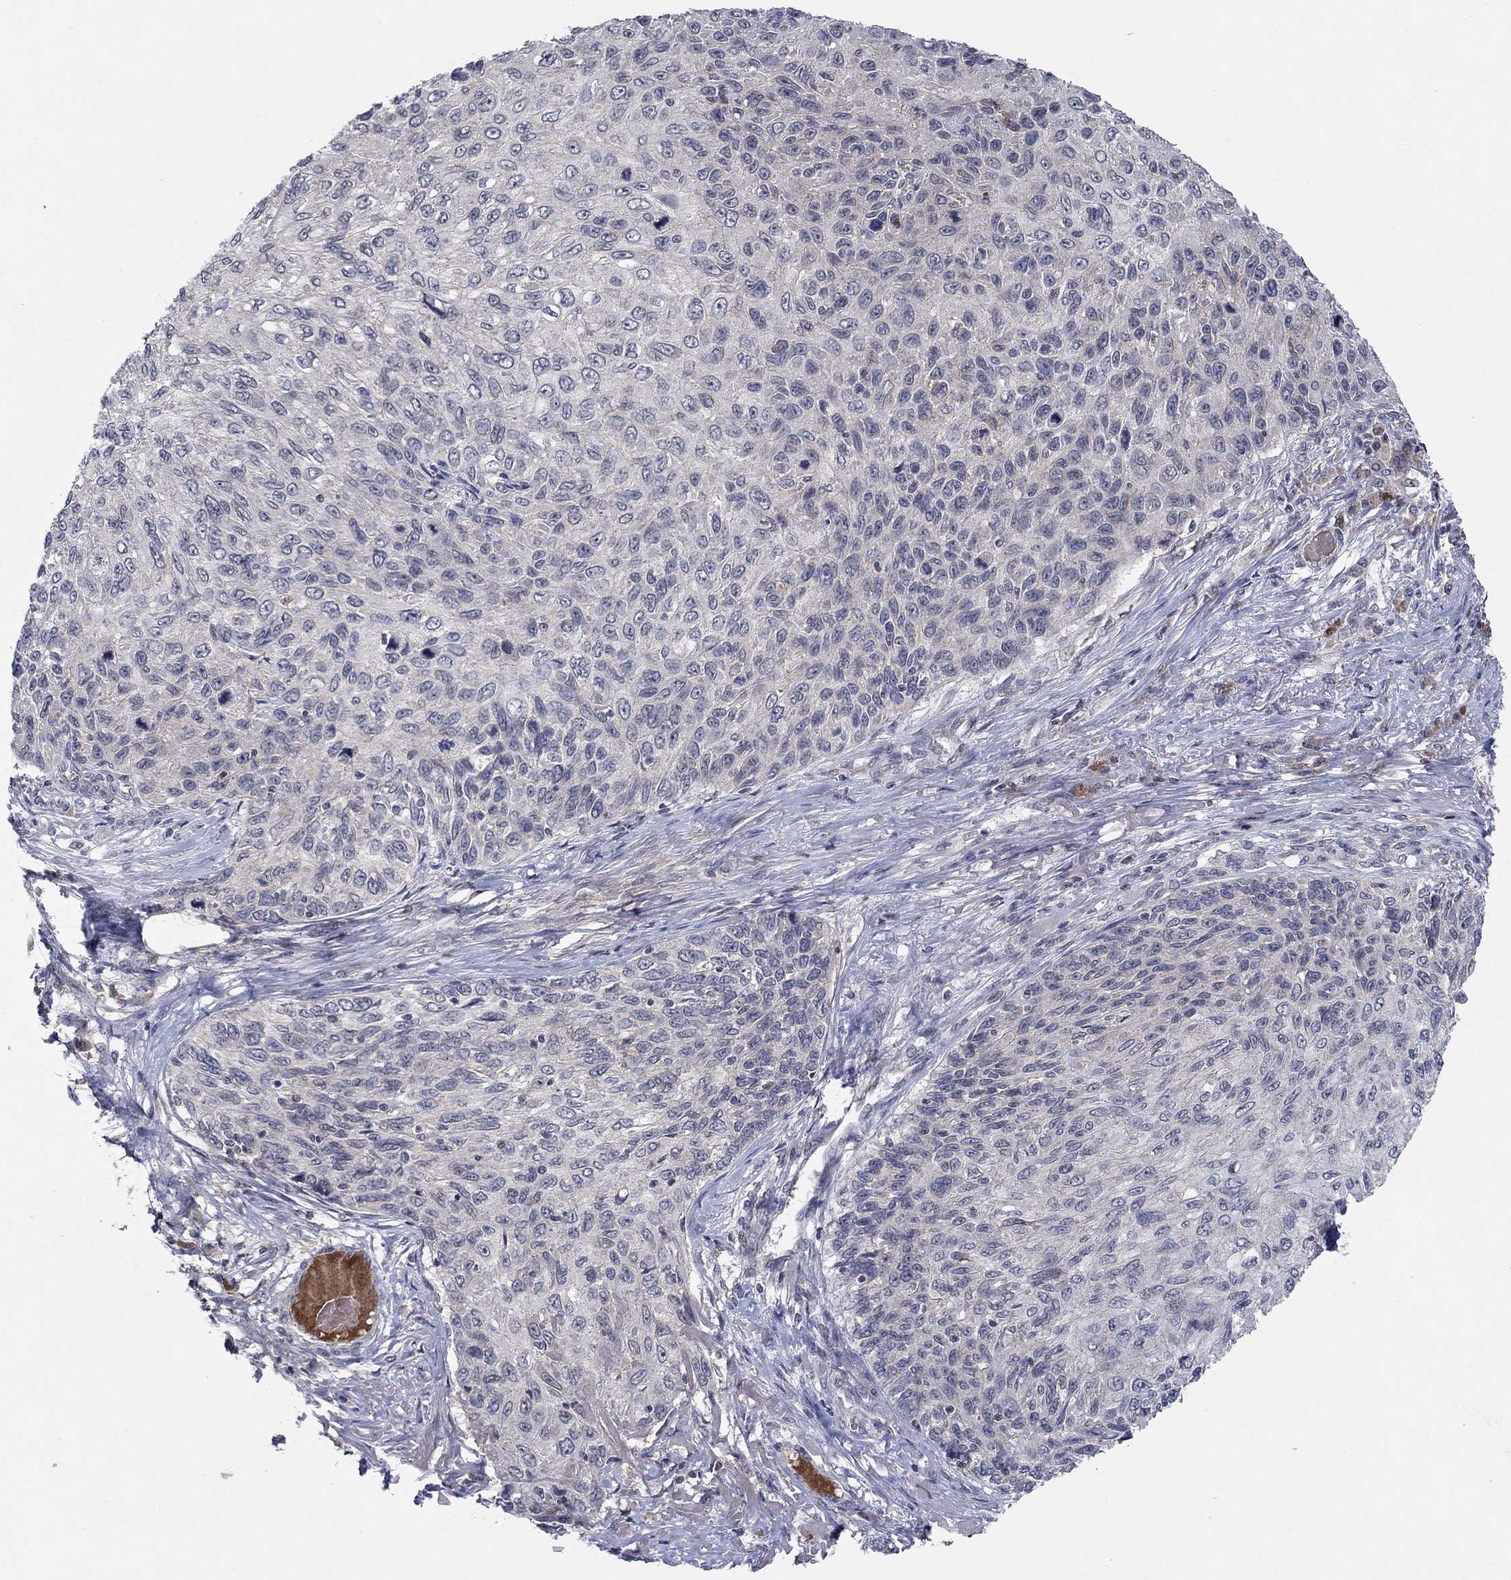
{"staining": {"intensity": "negative", "quantity": "none", "location": "none"}, "tissue": "skin cancer", "cell_type": "Tumor cells", "image_type": "cancer", "snomed": [{"axis": "morphology", "description": "Squamous cell carcinoma, NOS"}, {"axis": "topography", "description": "Skin"}], "caption": "IHC micrograph of neoplastic tissue: squamous cell carcinoma (skin) stained with DAB (3,3'-diaminobenzidine) demonstrates no significant protein expression in tumor cells.", "gene": "IL4", "patient": {"sex": "male", "age": 92}}